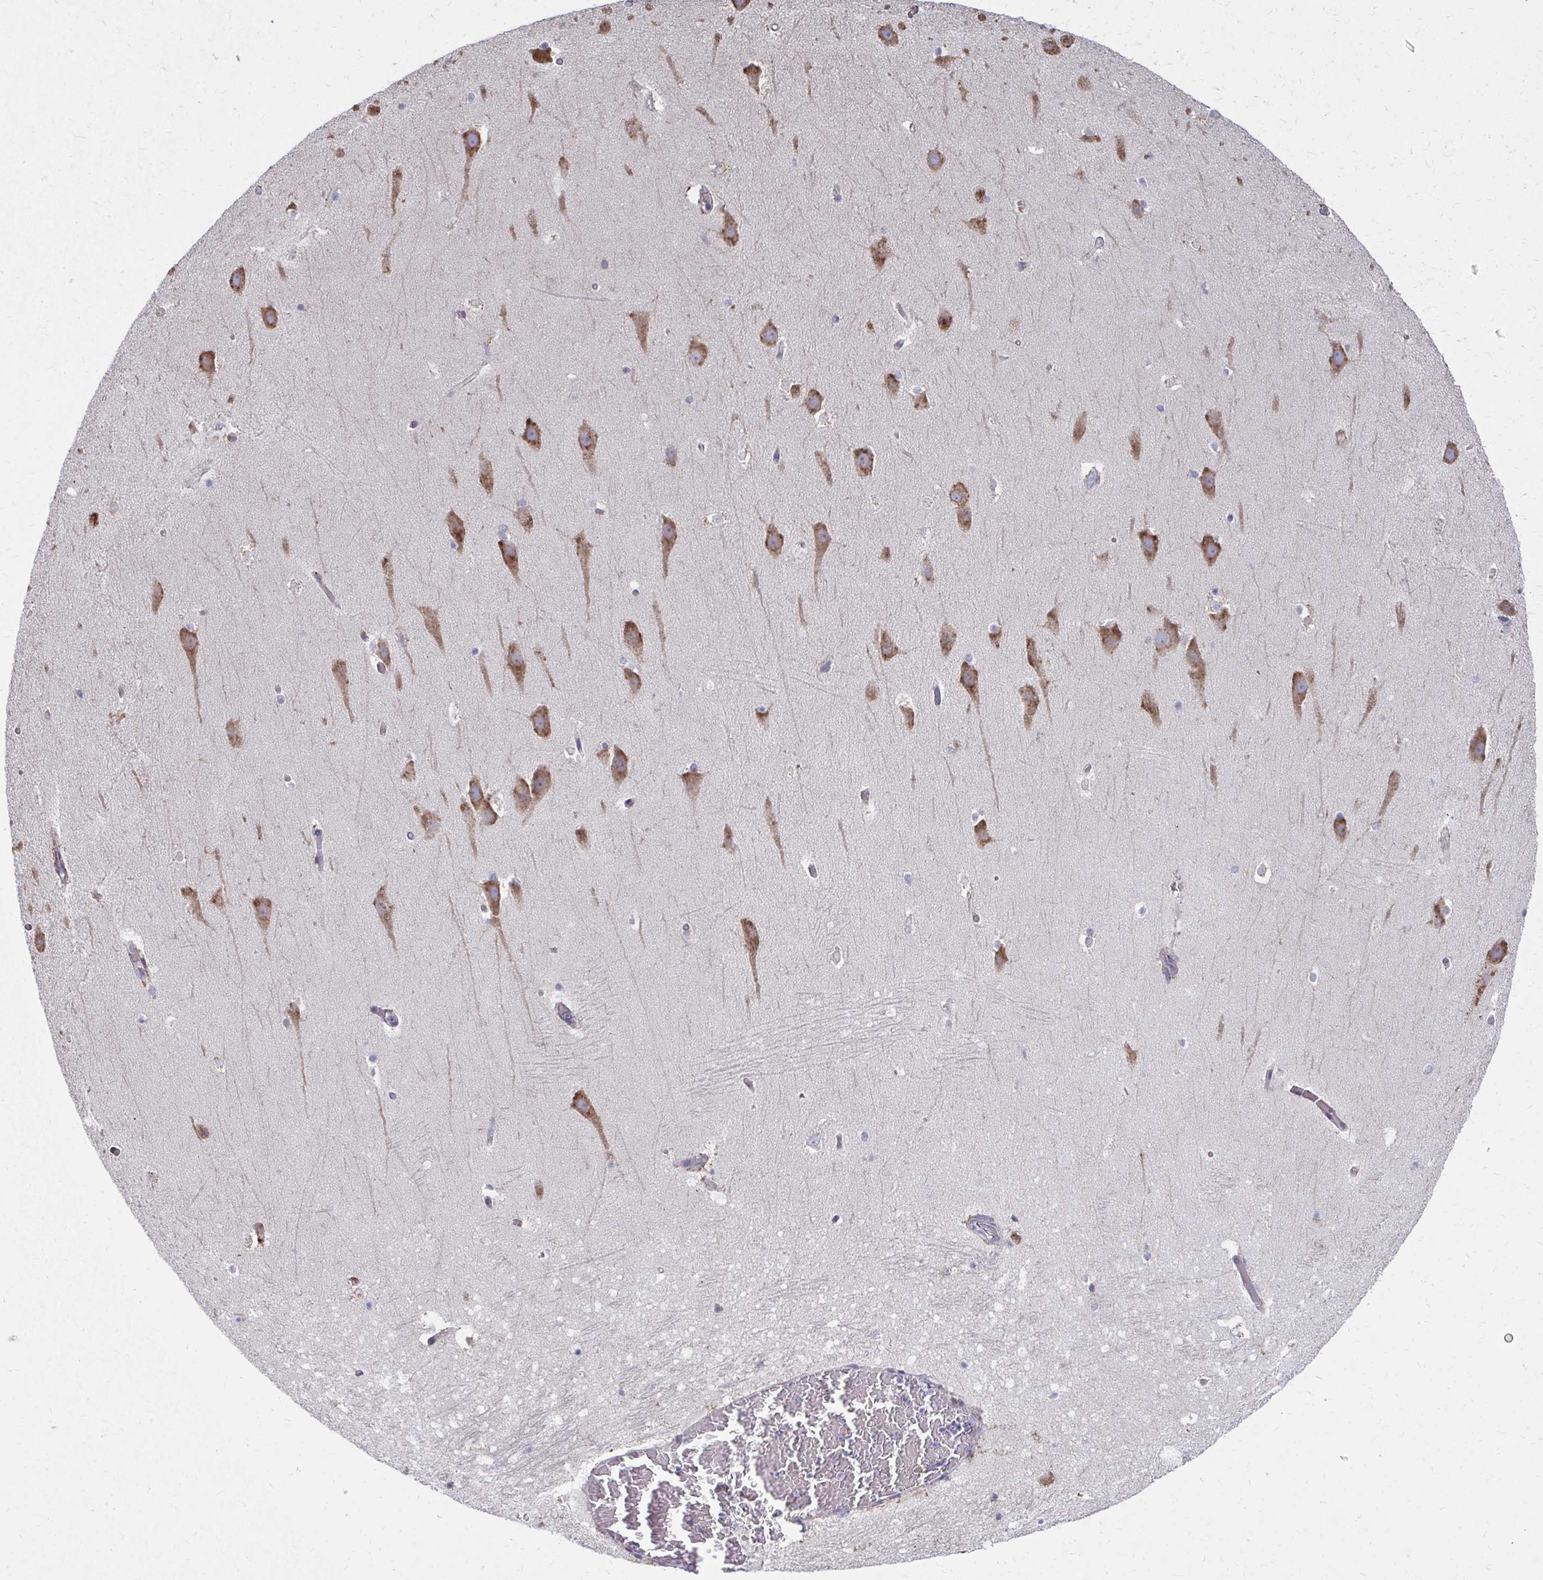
{"staining": {"intensity": "negative", "quantity": "none", "location": "none"}, "tissue": "hippocampus", "cell_type": "Glial cells", "image_type": "normal", "snomed": [{"axis": "morphology", "description": "Normal tissue, NOS"}, {"axis": "topography", "description": "Hippocampus"}], "caption": "The IHC photomicrograph has no significant expression in glial cells of hippocampus.", "gene": "FKBP2", "patient": {"sex": "male", "age": 26}}